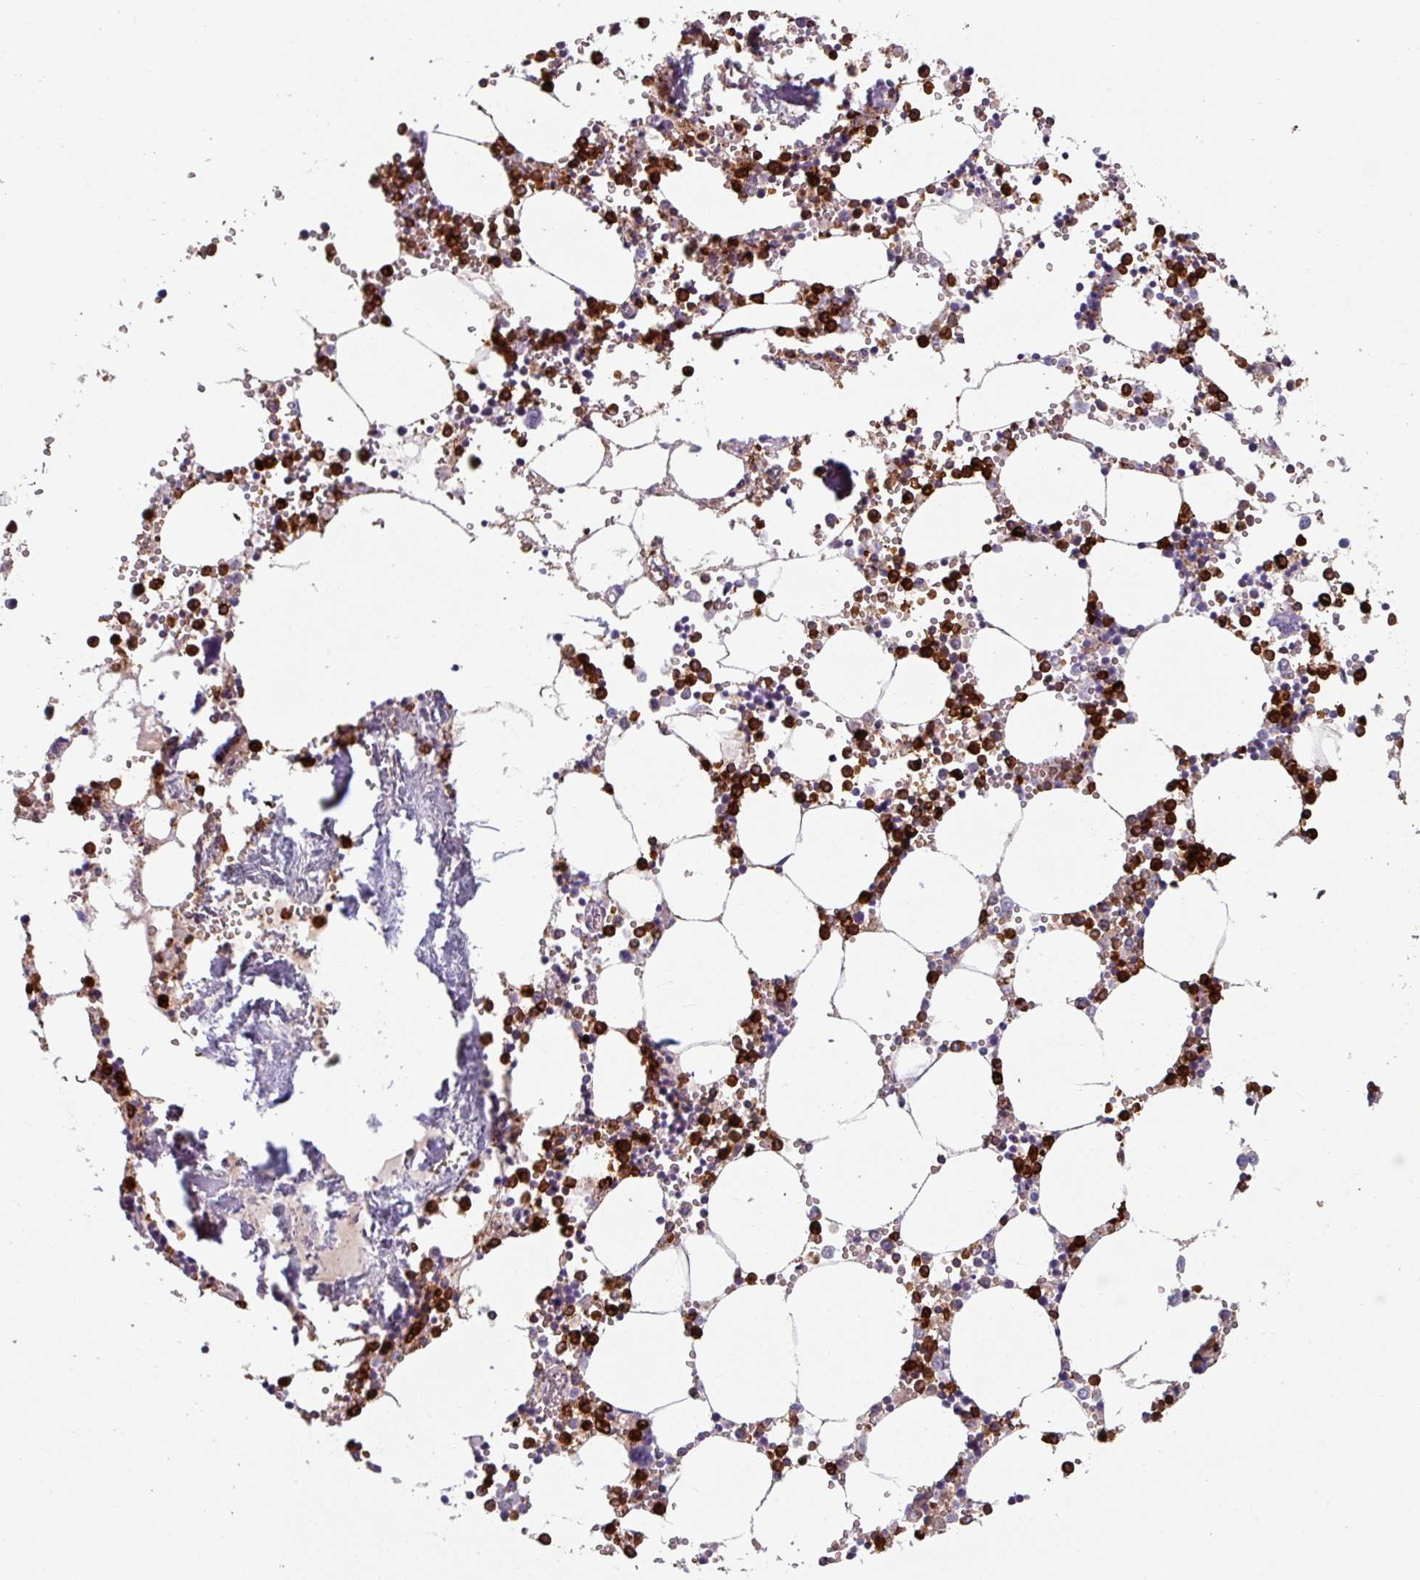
{"staining": {"intensity": "strong", "quantity": ">75%", "location": "cytoplasmic/membranous"}, "tissue": "bone marrow", "cell_type": "Hematopoietic cells", "image_type": "normal", "snomed": [{"axis": "morphology", "description": "Normal tissue, NOS"}, {"axis": "topography", "description": "Bone marrow"}], "caption": "Bone marrow stained for a protein (brown) reveals strong cytoplasmic/membranous positive expression in about >75% of hematopoietic cells.", "gene": "EXOSC5", "patient": {"sex": "male", "age": 54}}